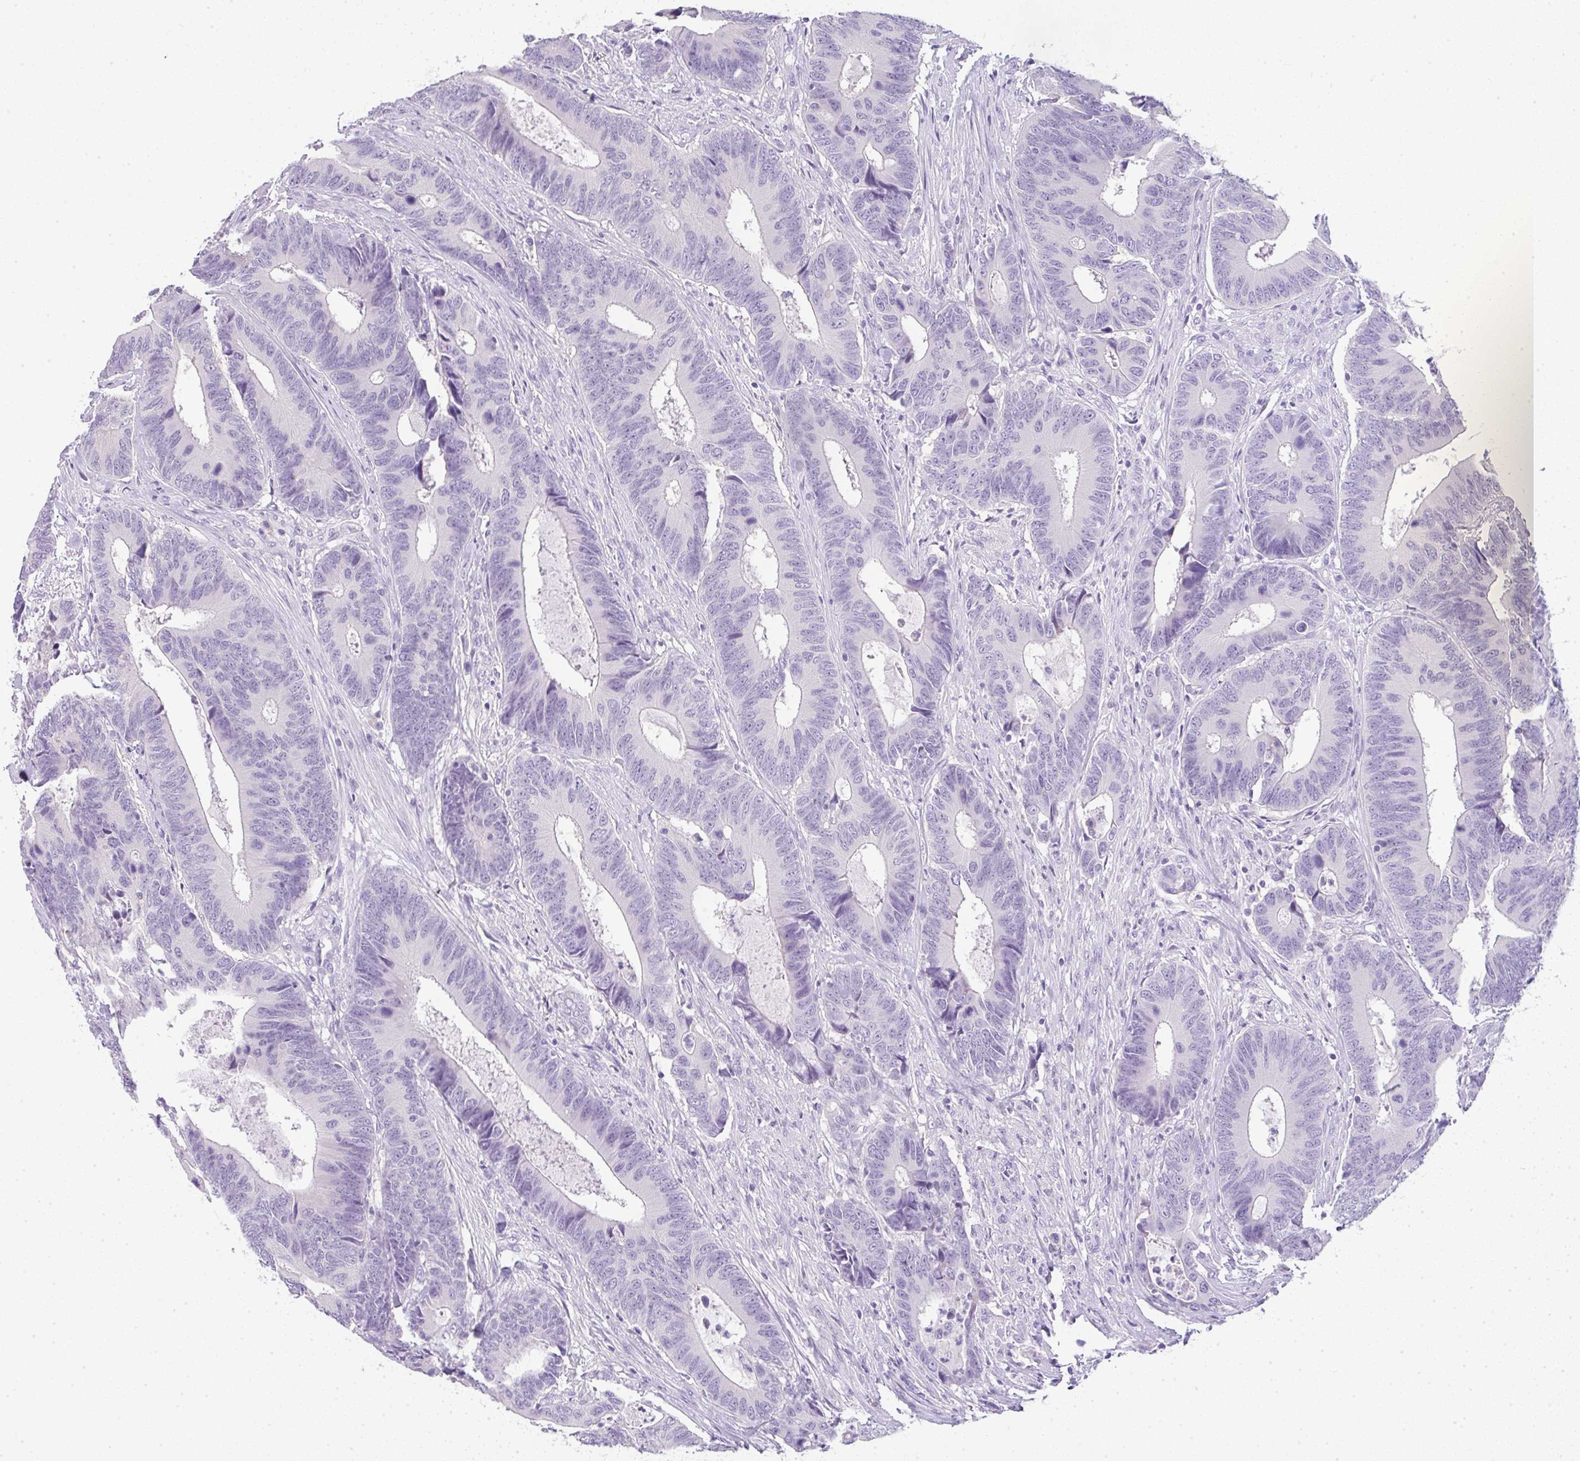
{"staining": {"intensity": "negative", "quantity": "none", "location": "none"}, "tissue": "colorectal cancer", "cell_type": "Tumor cells", "image_type": "cancer", "snomed": [{"axis": "morphology", "description": "Adenocarcinoma, NOS"}, {"axis": "topography", "description": "Colon"}], "caption": "The histopathology image shows no staining of tumor cells in colorectal cancer (adenocarcinoma).", "gene": "LPAR4", "patient": {"sex": "male", "age": 87}}